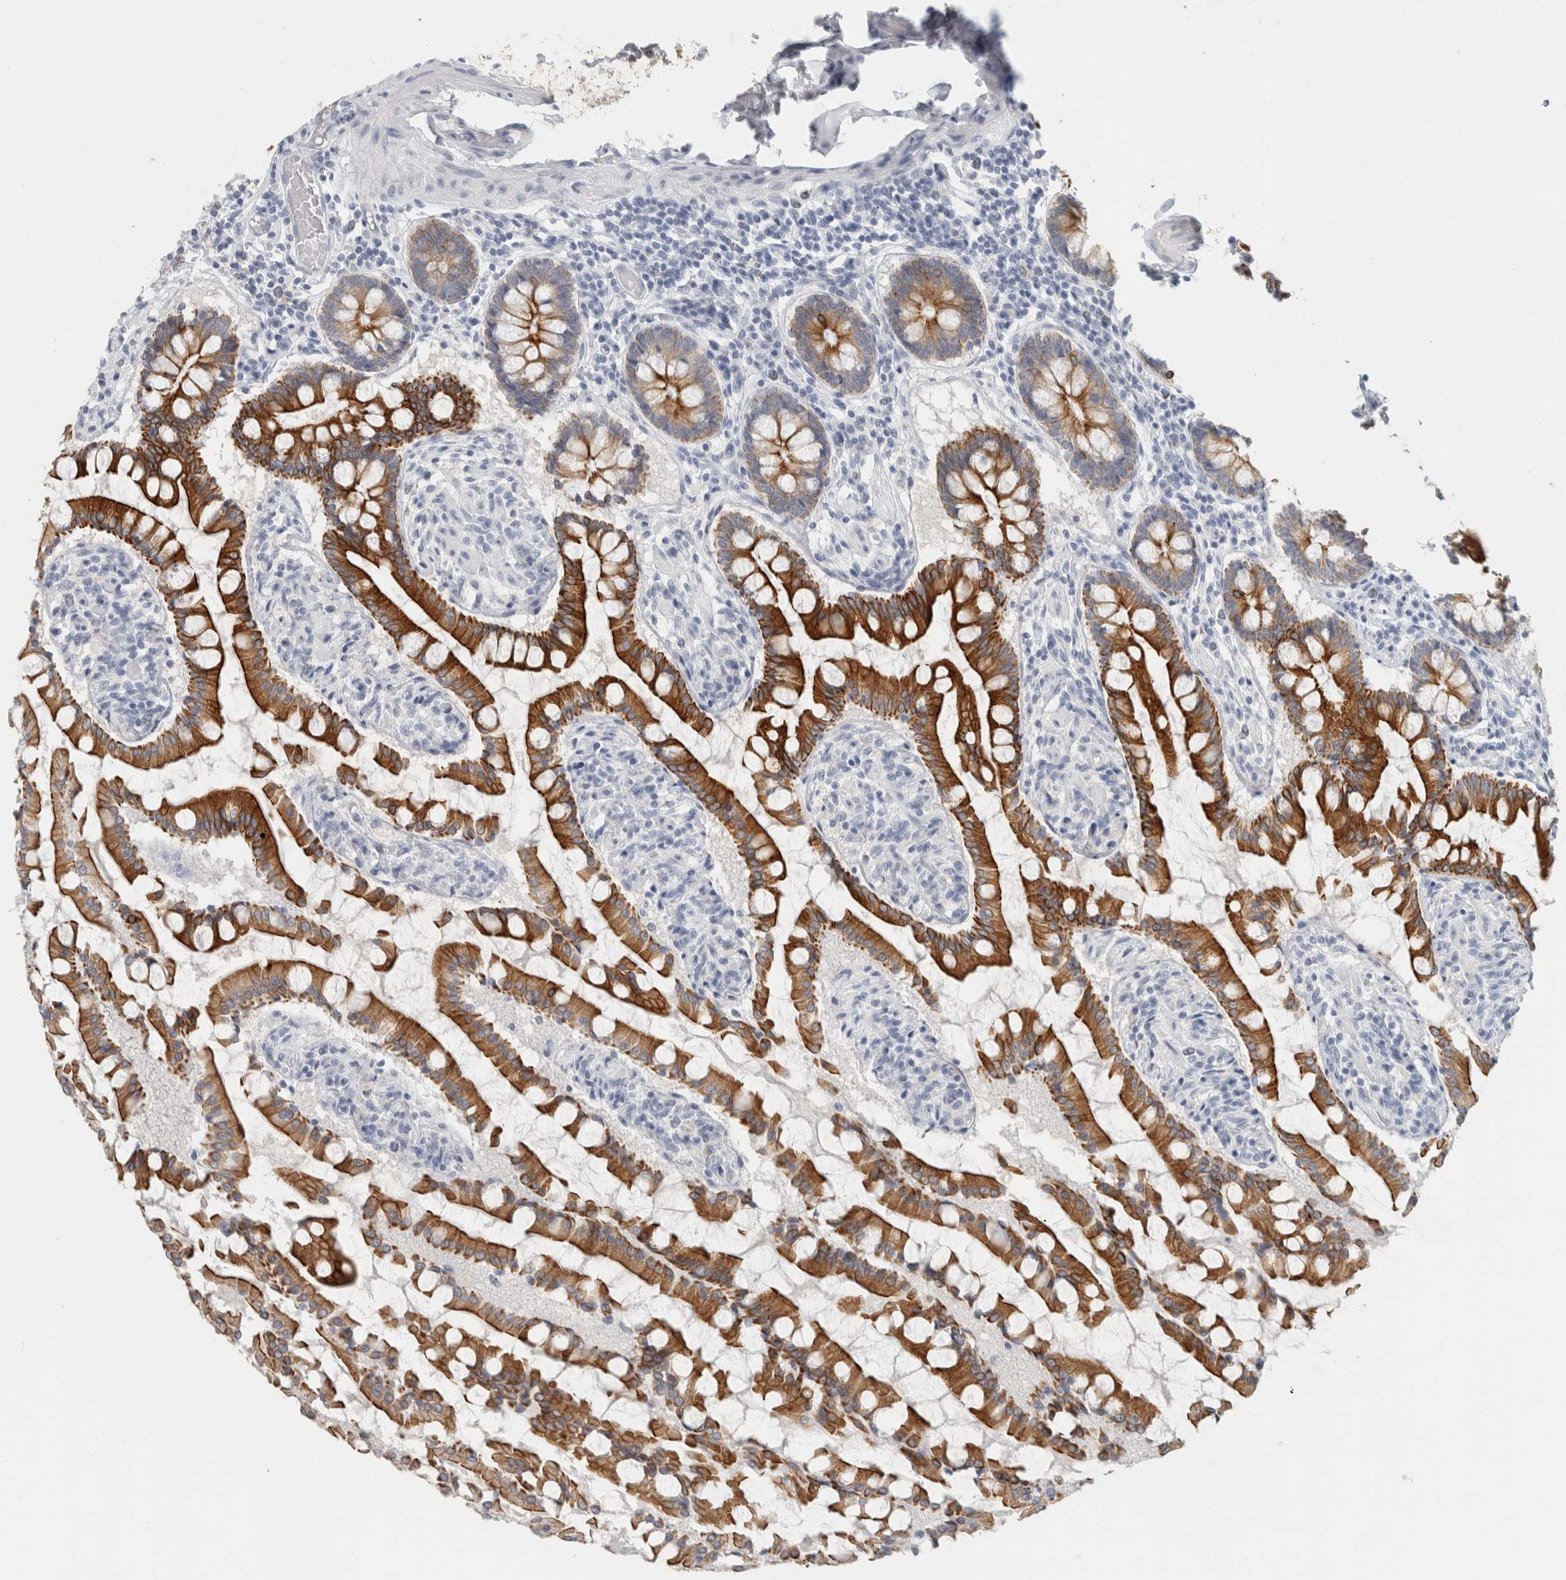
{"staining": {"intensity": "strong", "quantity": ">75%", "location": "cytoplasmic/membranous"}, "tissue": "small intestine", "cell_type": "Glandular cells", "image_type": "normal", "snomed": [{"axis": "morphology", "description": "Normal tissue, NOS"}, {"axis": "topography", "description": "Small intestine"}], "caption": "Approximately >75% of glandular cells in normal small intestine reveal strong cytoplasmic/membranous protein positivity as visualized by brown immunohistochemical staining.", "gene": "SLC28A3", "patient": {"sex": "male", "age": 41}}